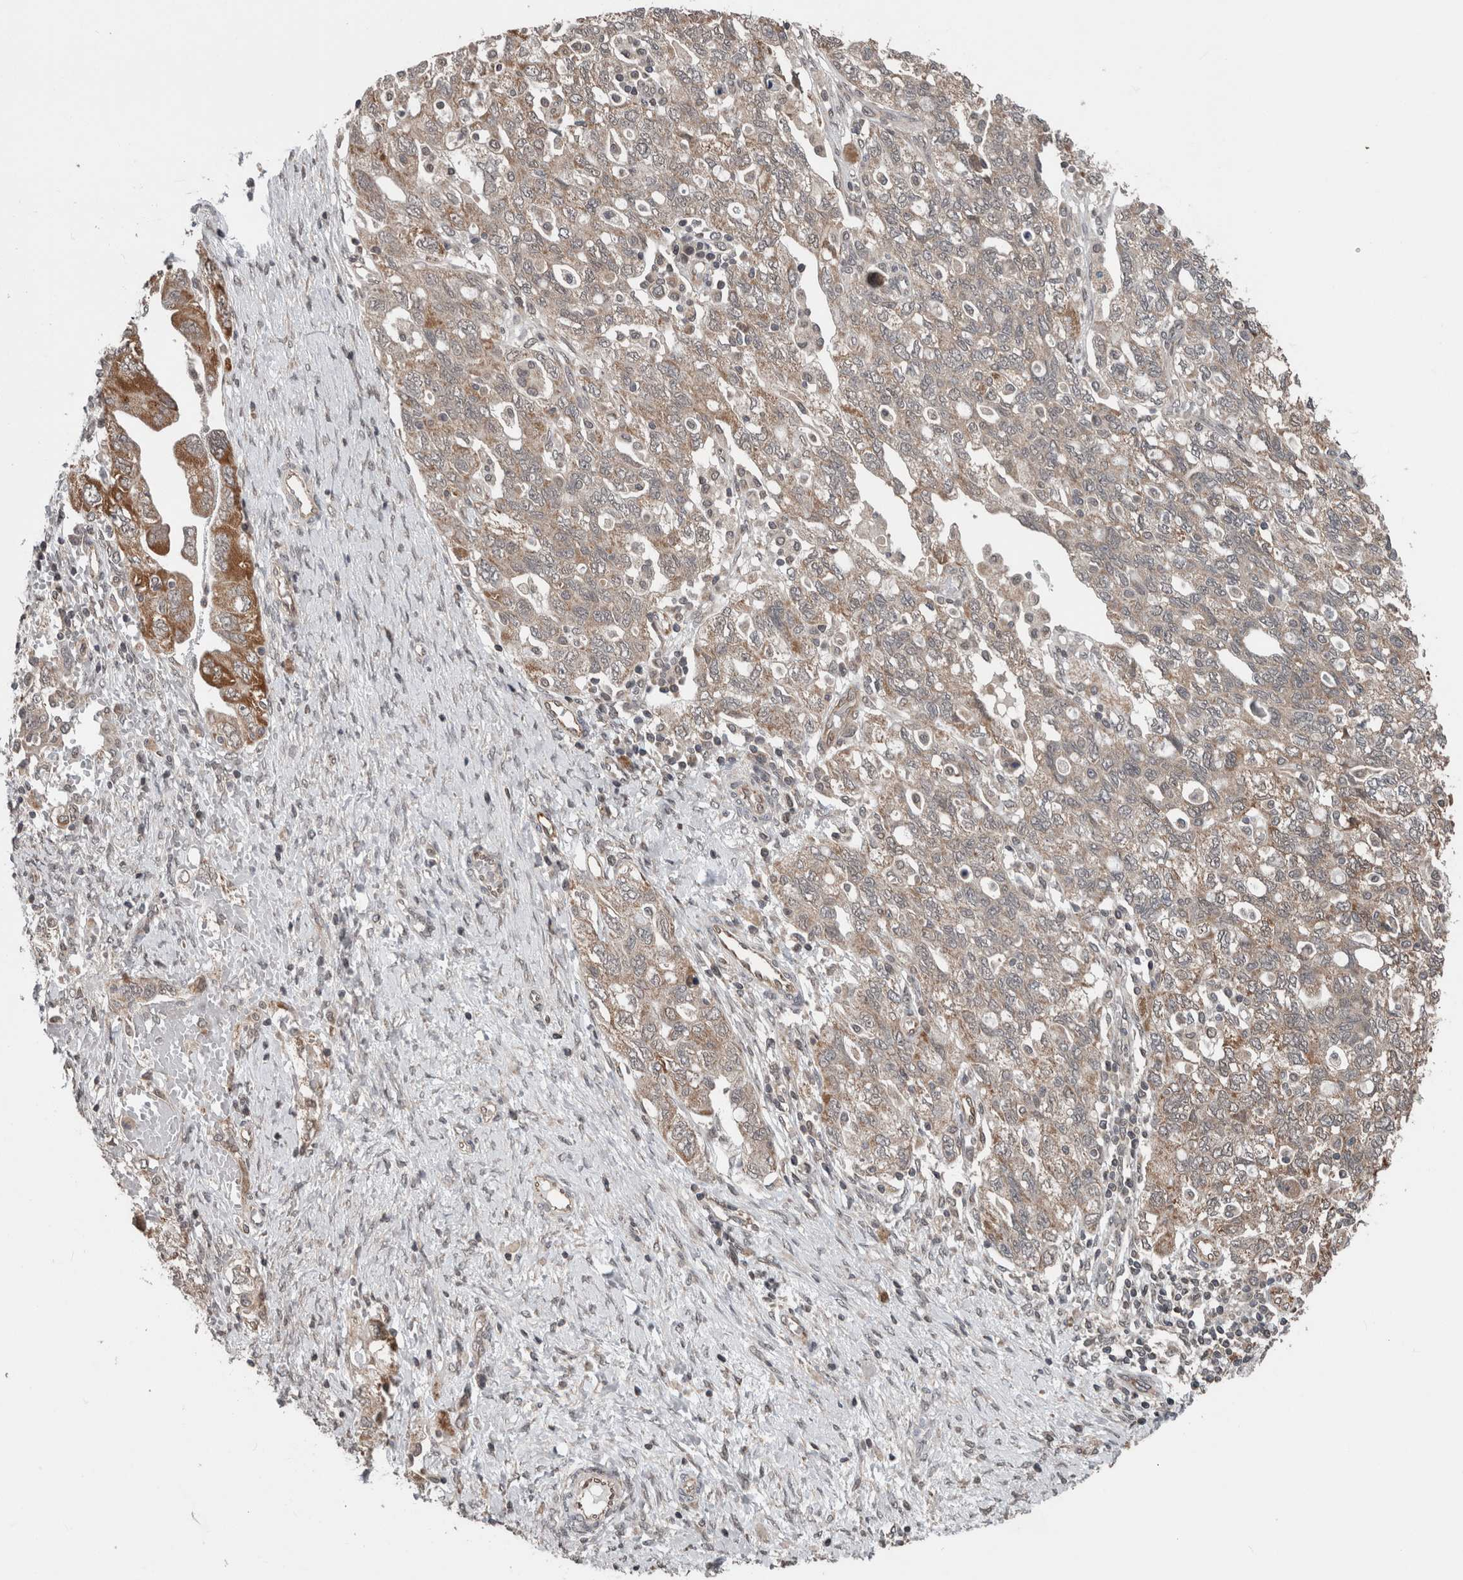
{"staining": {"intensity": "moderate", "quantity": "<25%", "location": "cytoplasmic/membranous"}, "tissue": "ovarian cancer", "cell_type": "Tumor cells", "image_type": "cancer", "snomed": [{"axis": "morphology", "description": "Carcinoma, NOS"}, {"axis": "morphology", "description": "Cystadenocarcinoma, serous, NOS"}, {"axis": "topography", "description": "Ovary"}], "caption": "Ovarian cancer (serous cystadenocarcinoma) stained with IHC shows moderate cytoplasmic/membranous positivity in approximately <25% of tumor cells.", "gene": "ENY2", "patient": {"sex": "female", "age": 69}}